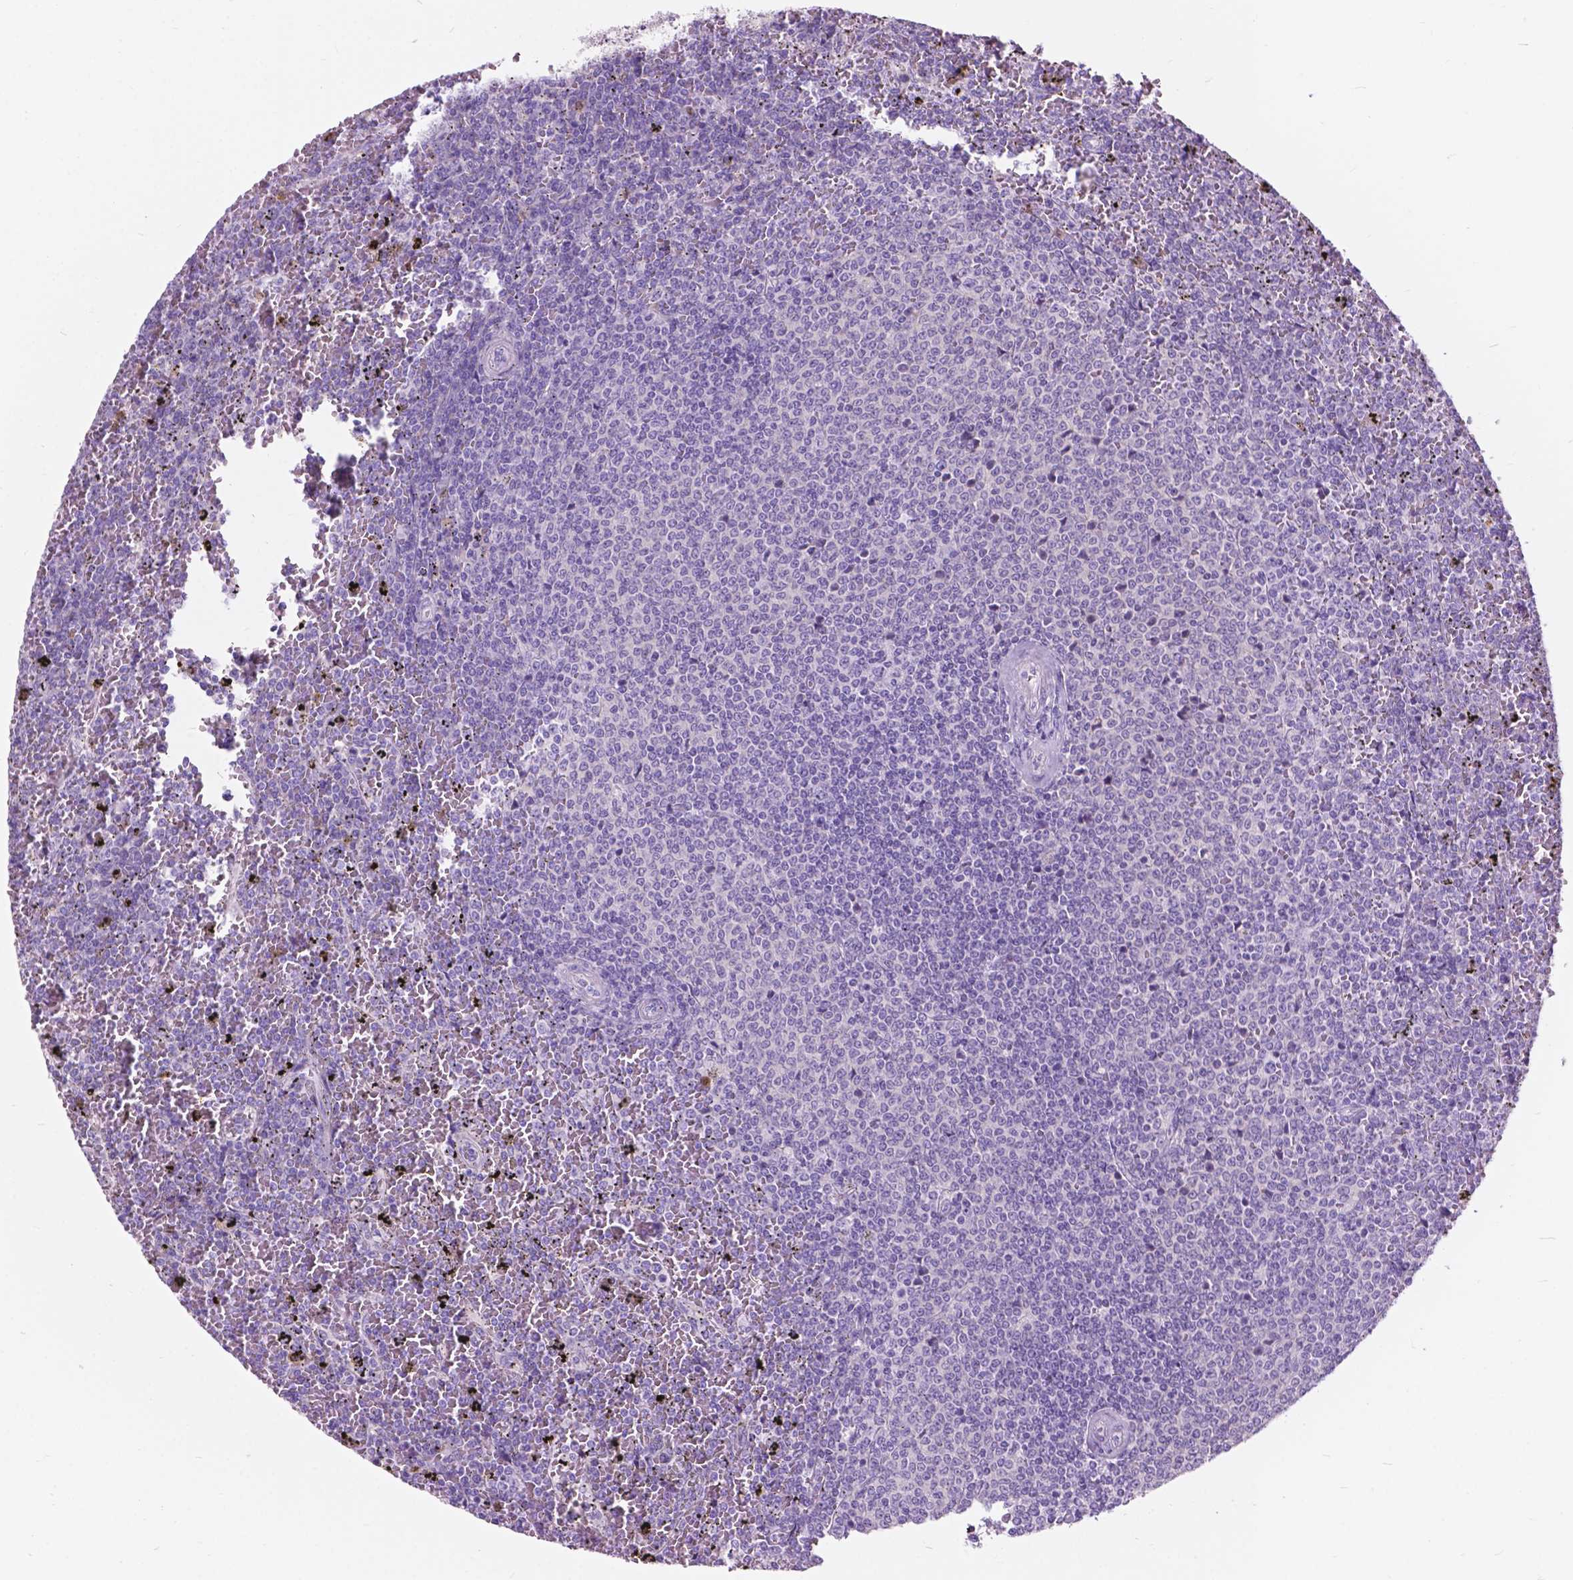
{"staining": {"intensity": "negative", "quantity": "none", "location": "none"}, "tissue": "lymphoma", "cell_type": "Tumor cells", "image_type": "cancer", "snomed": [{"axis": "morphology", "description": "Malignant lymphoma, non-Hodgkin's type, Low grade"}, {"axis": "topography", "description": "Spleen"}], "caption": "Lymphoma was stained to show a protein in brown. There is no significant expression in tumor cells.", "gene": "PRR35", "patient": {"sex": "female", "age": 77}}